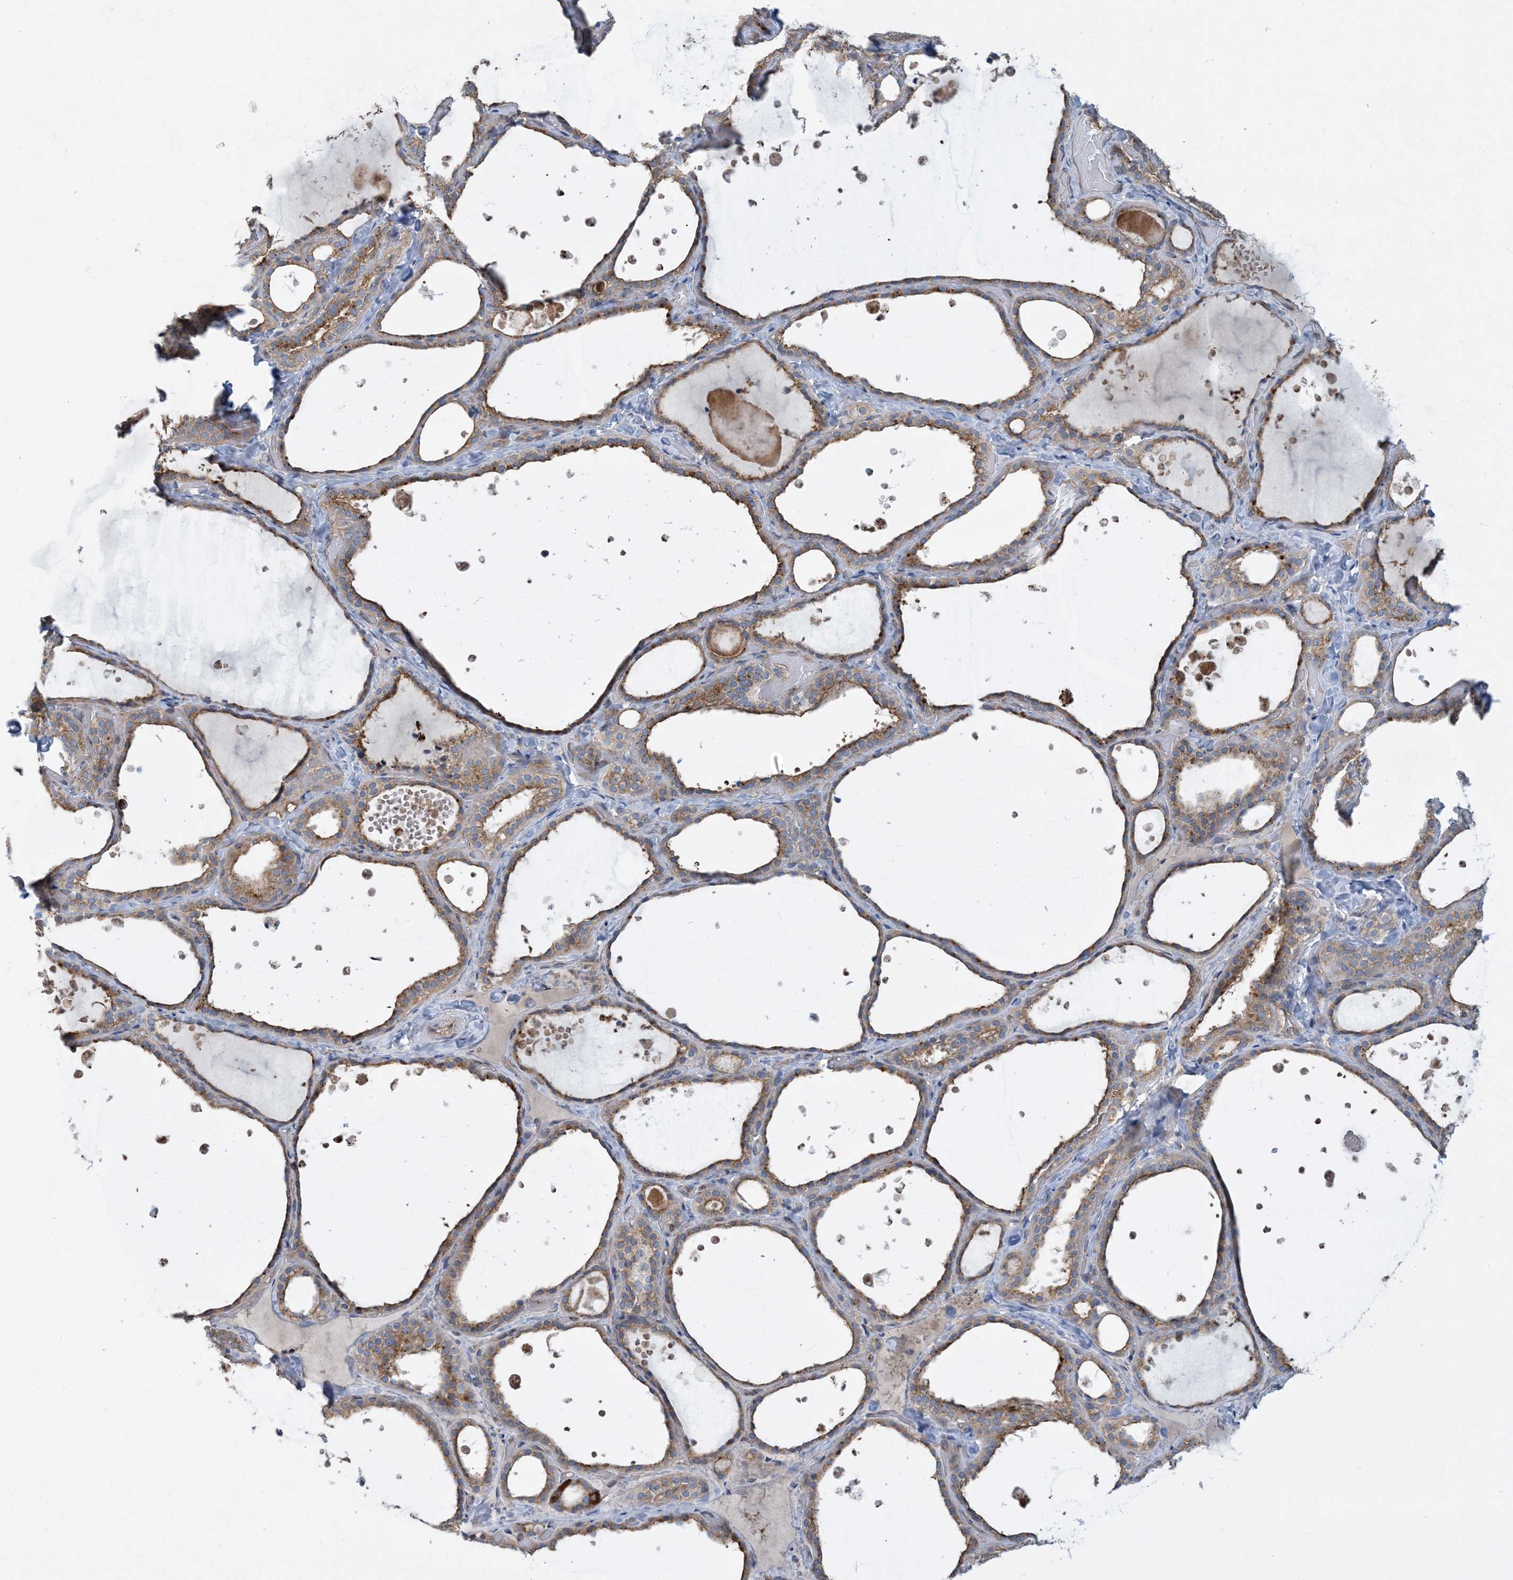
{"staining": {"intensity": "moderate", "quantity": ">75%", "location": "cytoplasmic/membranous"}, "tissue": "thyroid gland", "cell_type": "Glandular cells", "image_type": "normal", "snomed": [{"axis": "morphology", "description": "Normal tissue, NOS"}, {"axis": "topography", "description": "Thyroid gland"}], "caption": "Immunohistochemical staining of benign human thyroid gland demonstrates >75% levels of moderate cytoplasmic/membranous protein staining in about >75% of glandular cells. The staining was performed using DAB (3,3'-diaminobenzidine), with brown indicating positive protein expression. Nuclei are stained blue with hematoxylin.", "gene": "SIDT1", "patient": {"sex": "female", "age": 44}}